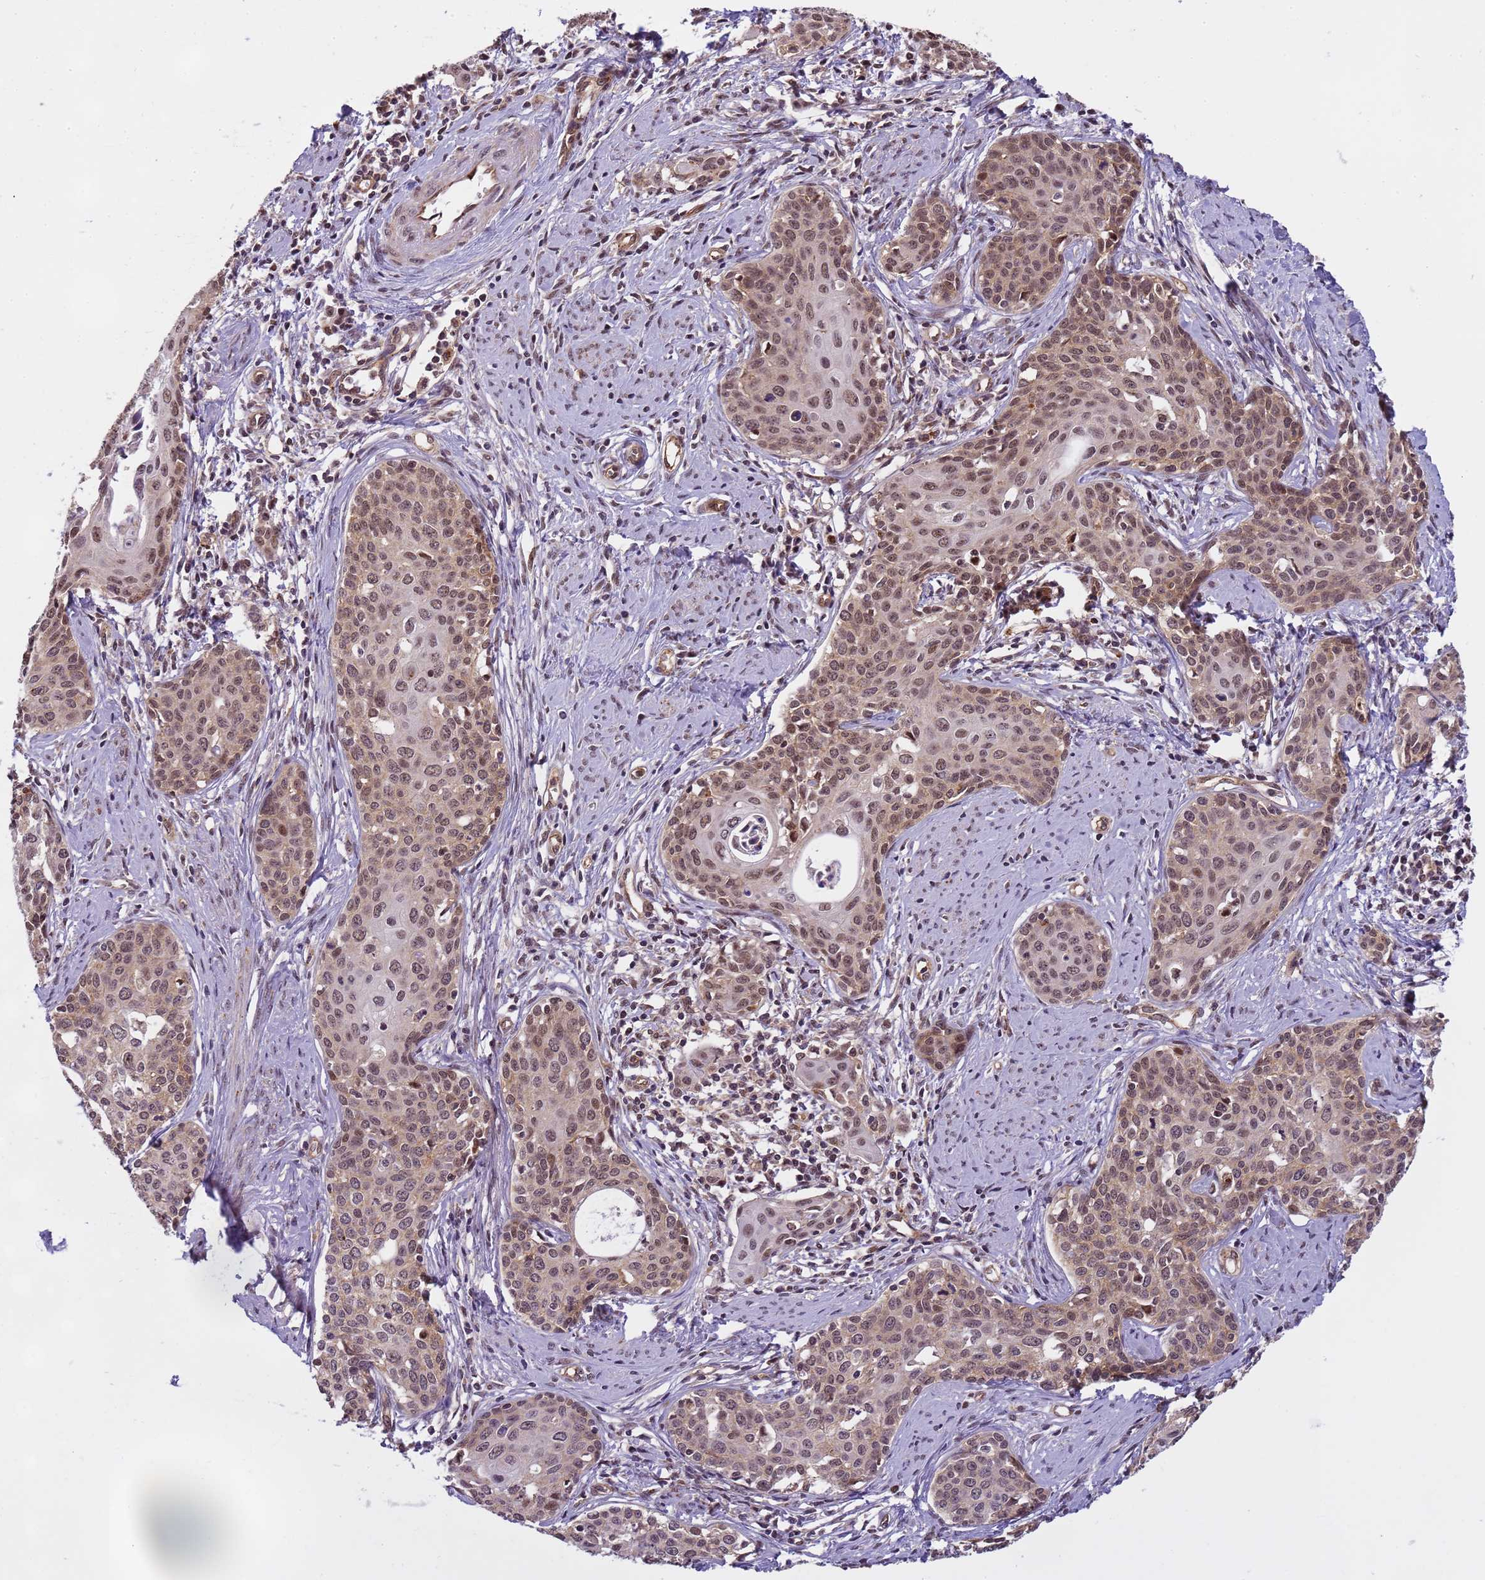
{"staining": {"intensity": "moderate", "quantity": ">75%", "location": "nuclear"}, "tissue": "cervical cancer", "cell_type": "Tumor cells", "image_type": "cancer", "snomed": [{"axis": "morphology", "description": "Squamous cell carcinoma, NOS"}, {"axis": "topography", "description": "Cervix"}], "caption": "Immunohistochemical staining of human squamous cell carcinoma (cervical) demonstrates moderate nuclear protein staining in about >75% of tumor cells.", "gene": "EMC2", "patient": {"sex": "female", "age": 46}}